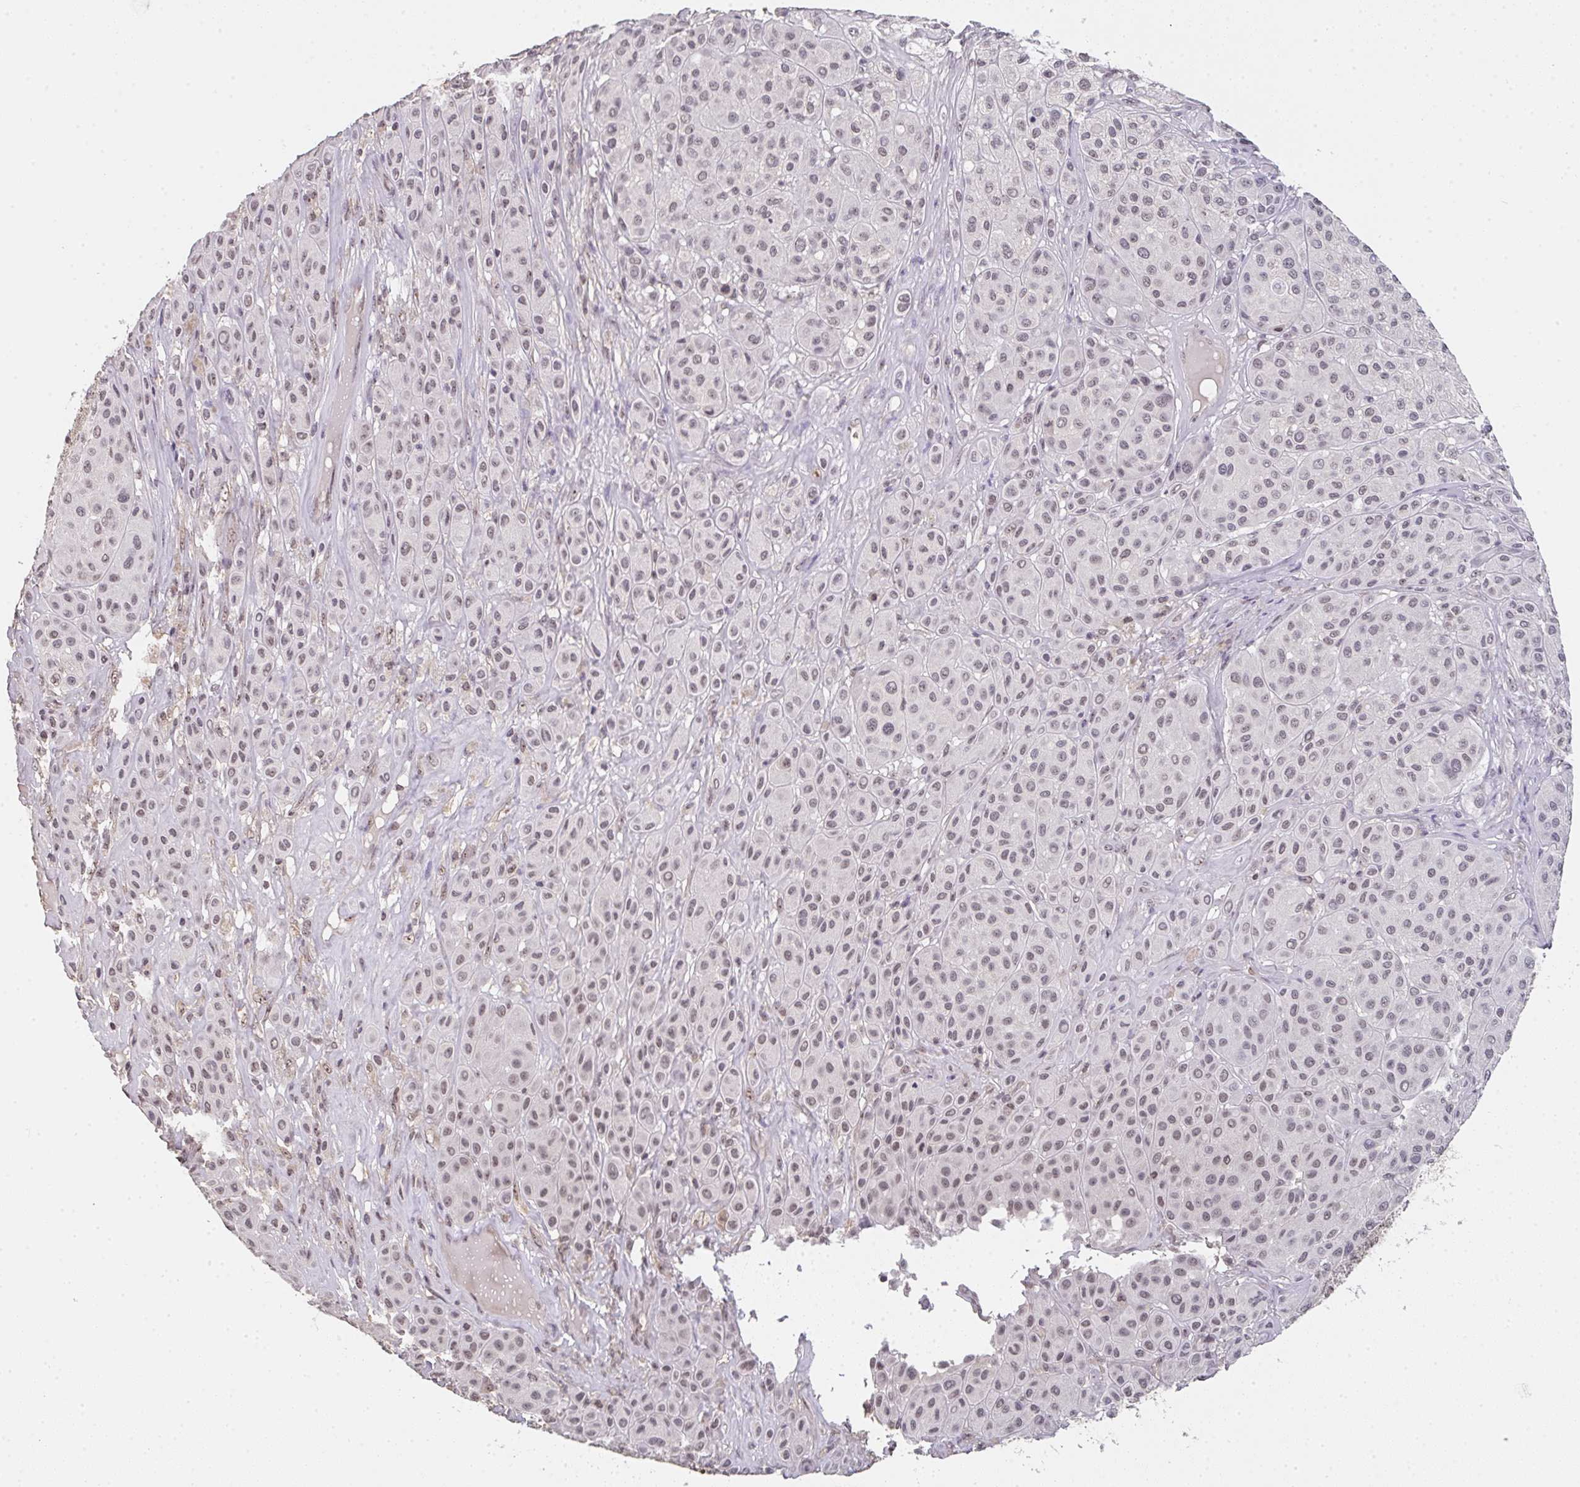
{"staining": {"intensity": "weak", "quantity": ">75%", "location": "nuclear"}, "tissue": "melanoma", "cell_type": "Tumor cells", "image_type": "cancer", "snomed": [{"axis": "morphology", "description": "Malignant melanoma, Metastatic site"}, {"axis": "topography", "description": "Smooth muscle"}], "caption": "Immunohistochemical staining of malignant melanoma (metastatic site) reveals low levels of weak nuclear protein positivity in about >75% of tumor cells.", "gene": "DKC1", "patient": {"sex": "male", "age": 41}}